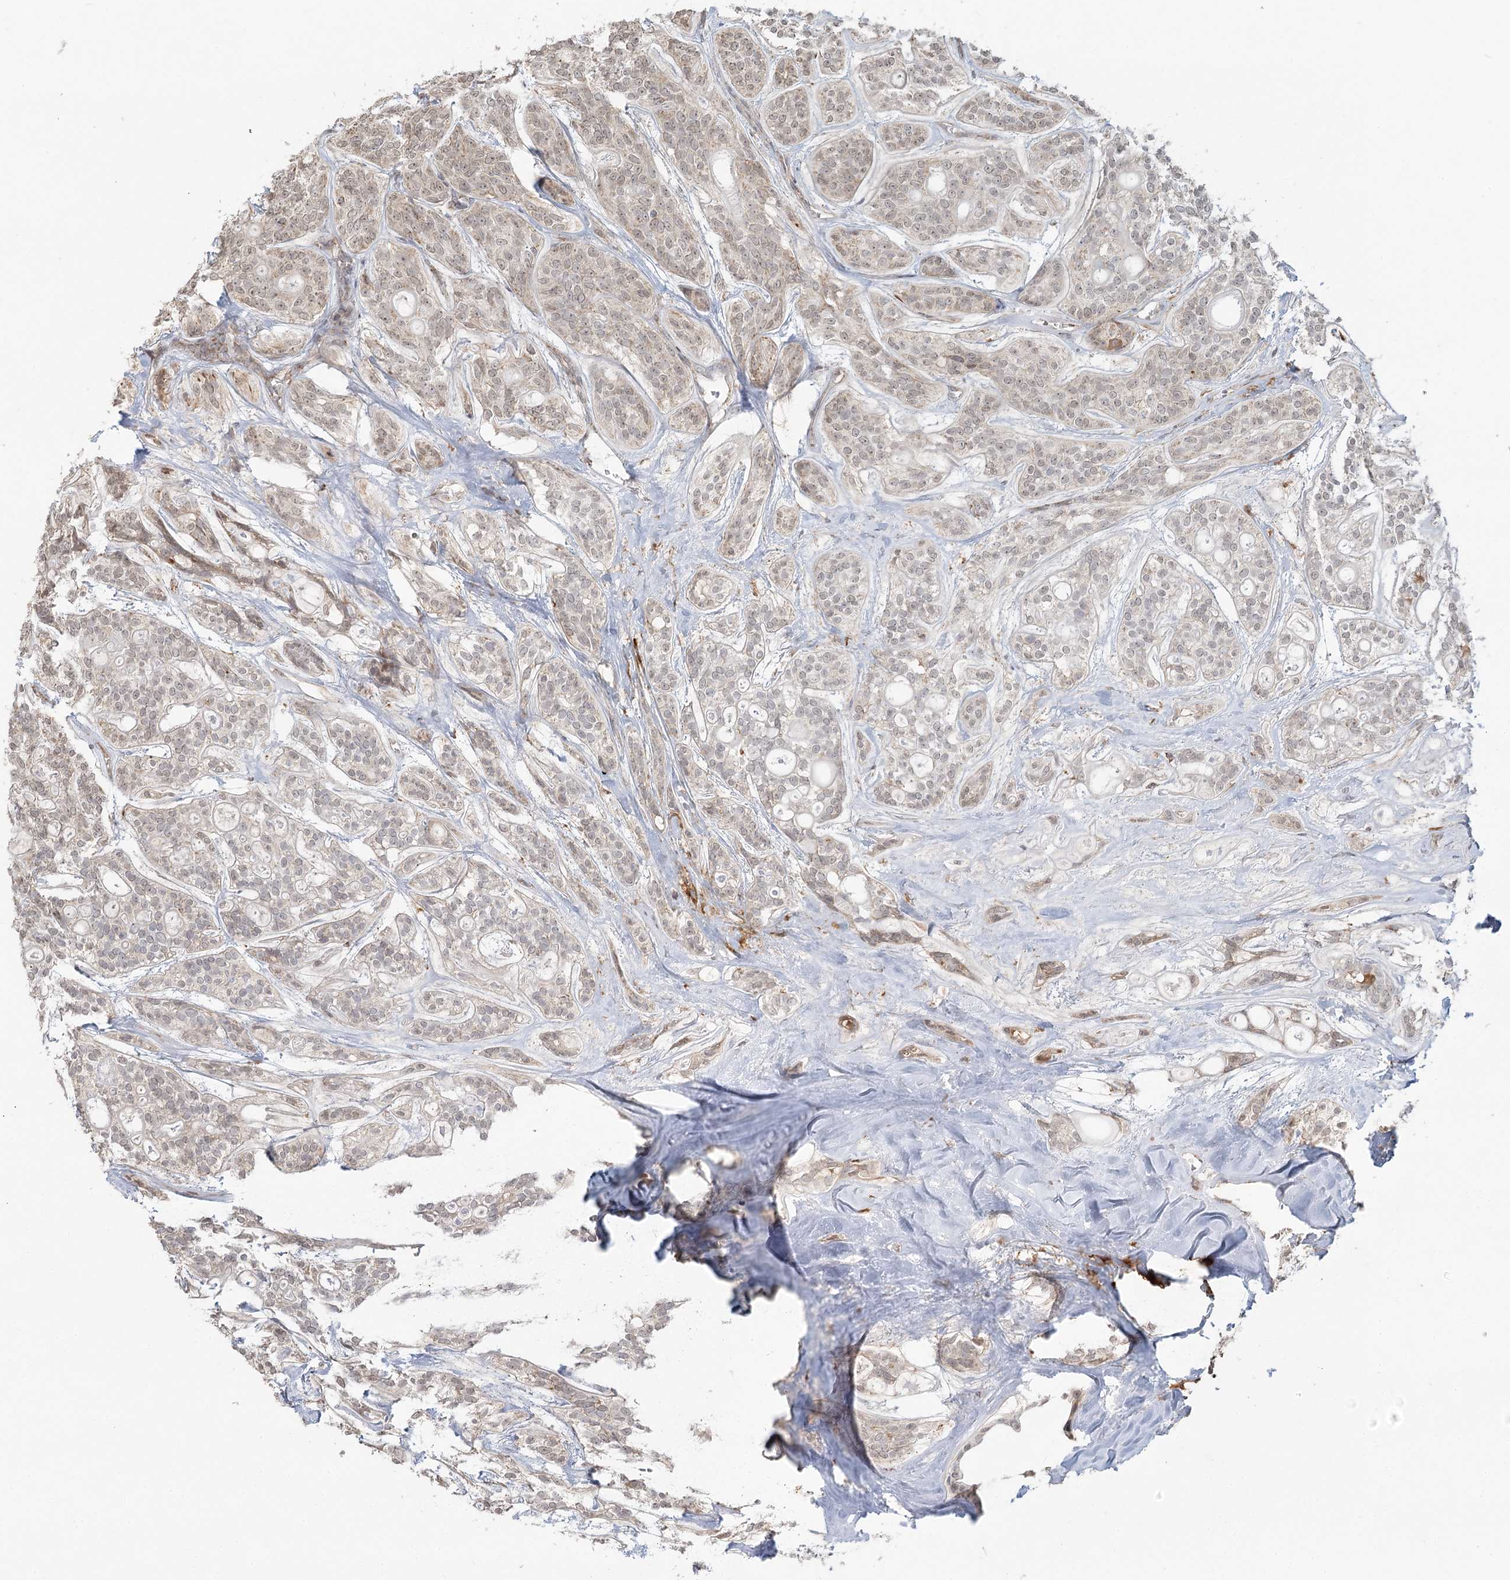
{"staining": {"intensity": "weak", "quantity": ">75%", "location": "nuclear"}, "tissue": "head and neck cancer", "cell_type": "Tumor cells", "image_type": "cancer", "snomed": [{"axis": "morphology", "description": "Adenocarcinoma, NOS"}, {"axis": "topography", "description": "Head-Neck"}], "caption": "DAB immunohistochemical staining of head and neck cancer displays weak nuclear protein staining in about >75% of tumor cells. The staining was performed using DAB (3,3'-diaminobenzidine), with brown indicating positive protein expression. Nuclei are stained blue with hematoxylin.", "gene": "LACTB", "patient": {"sex": "male", "age": 66}}